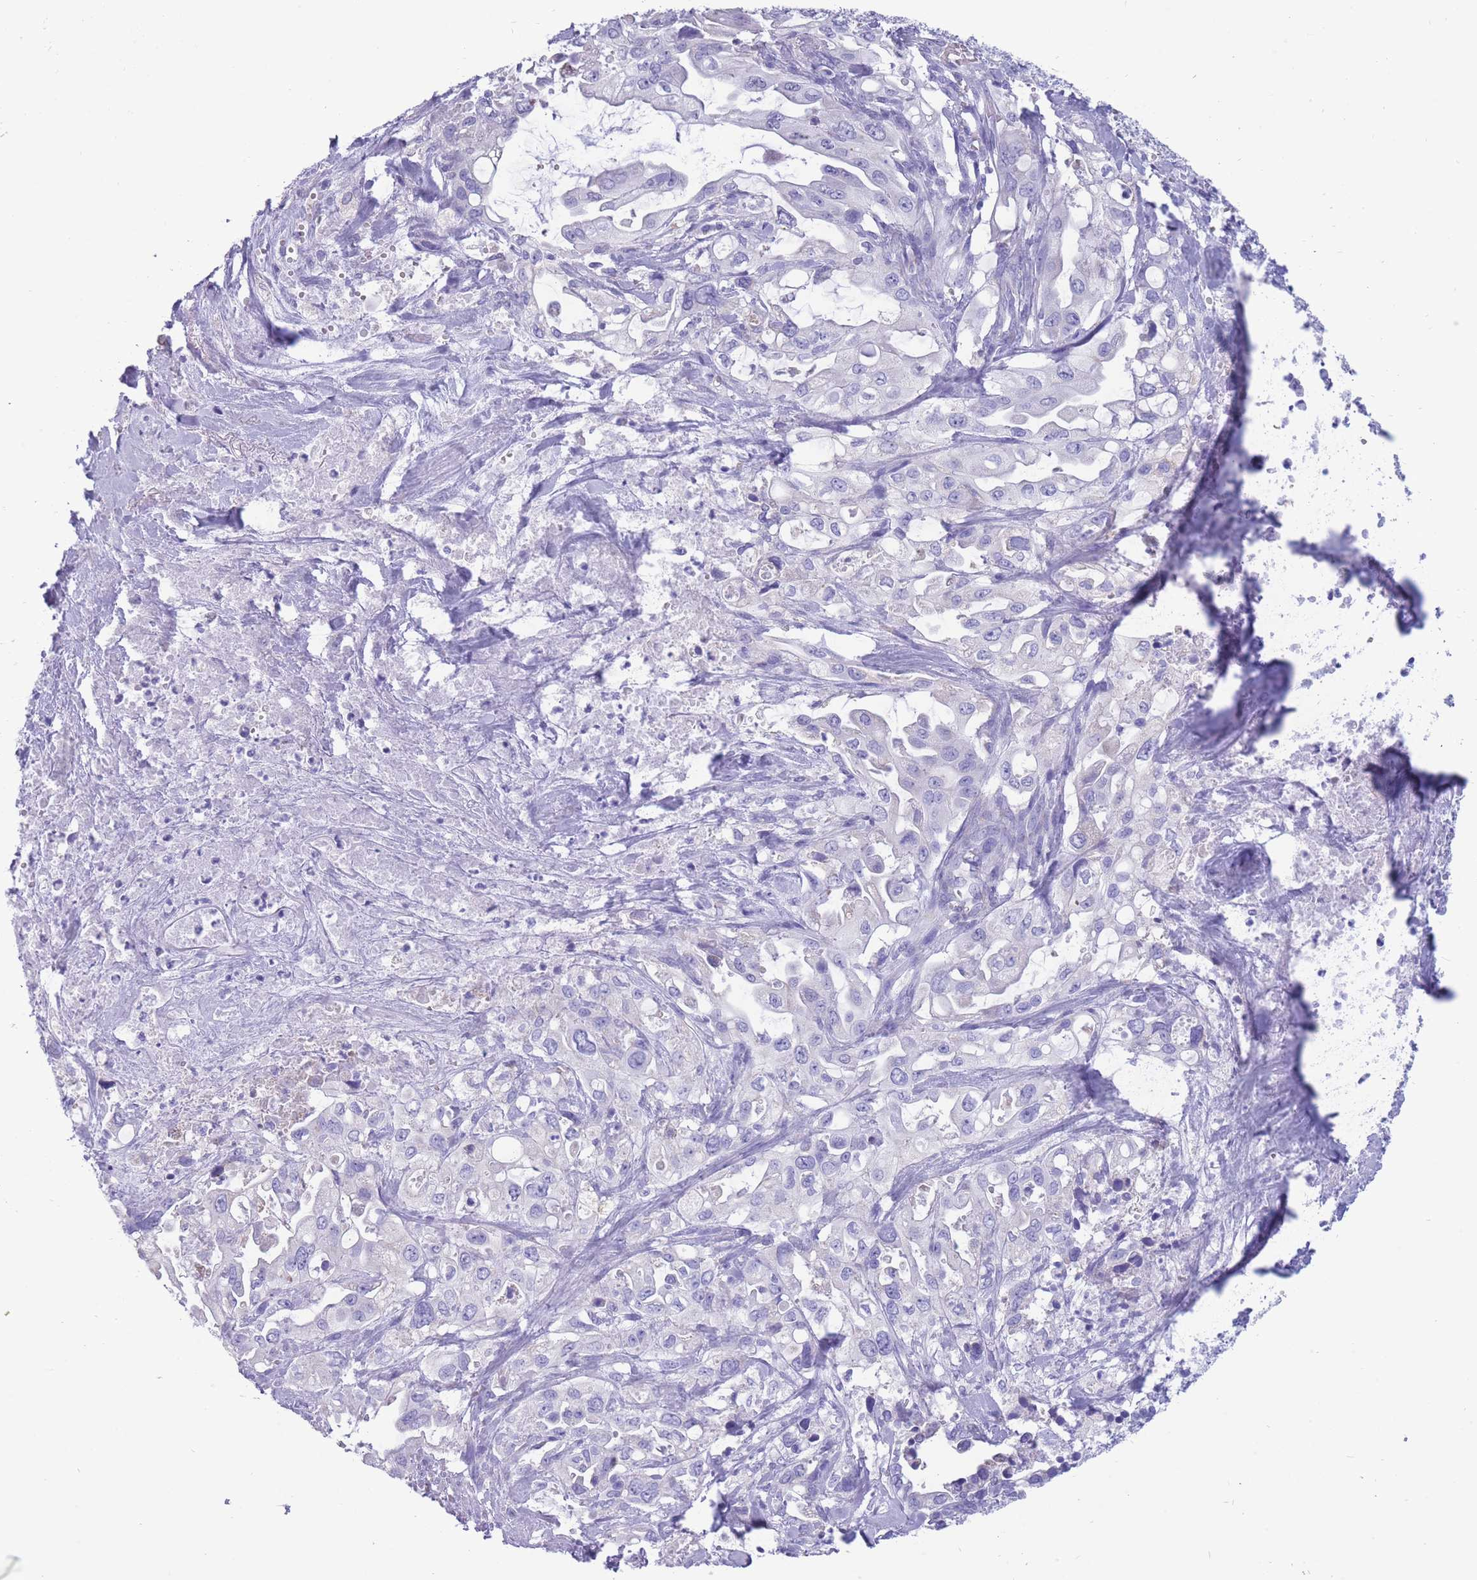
{"staining": {"intensity": "negative", "quantity": "none", "location": "none"}, "tissue": "pancreatic cancer", "cell_type": "Tumor cells", "image_type": "cancer", "snomed": [{"axis": "morphology", "description": "Adenocarcinoma, NOS"}, {"axis": "topography", "description": "Pancreas"}], "caption": "Immunohistochemical staining of human pancreatic cancer reveals no significant expression in tumor cells.", "gene": "INTS2", "patient": {"sex": "female", "age": 61}}